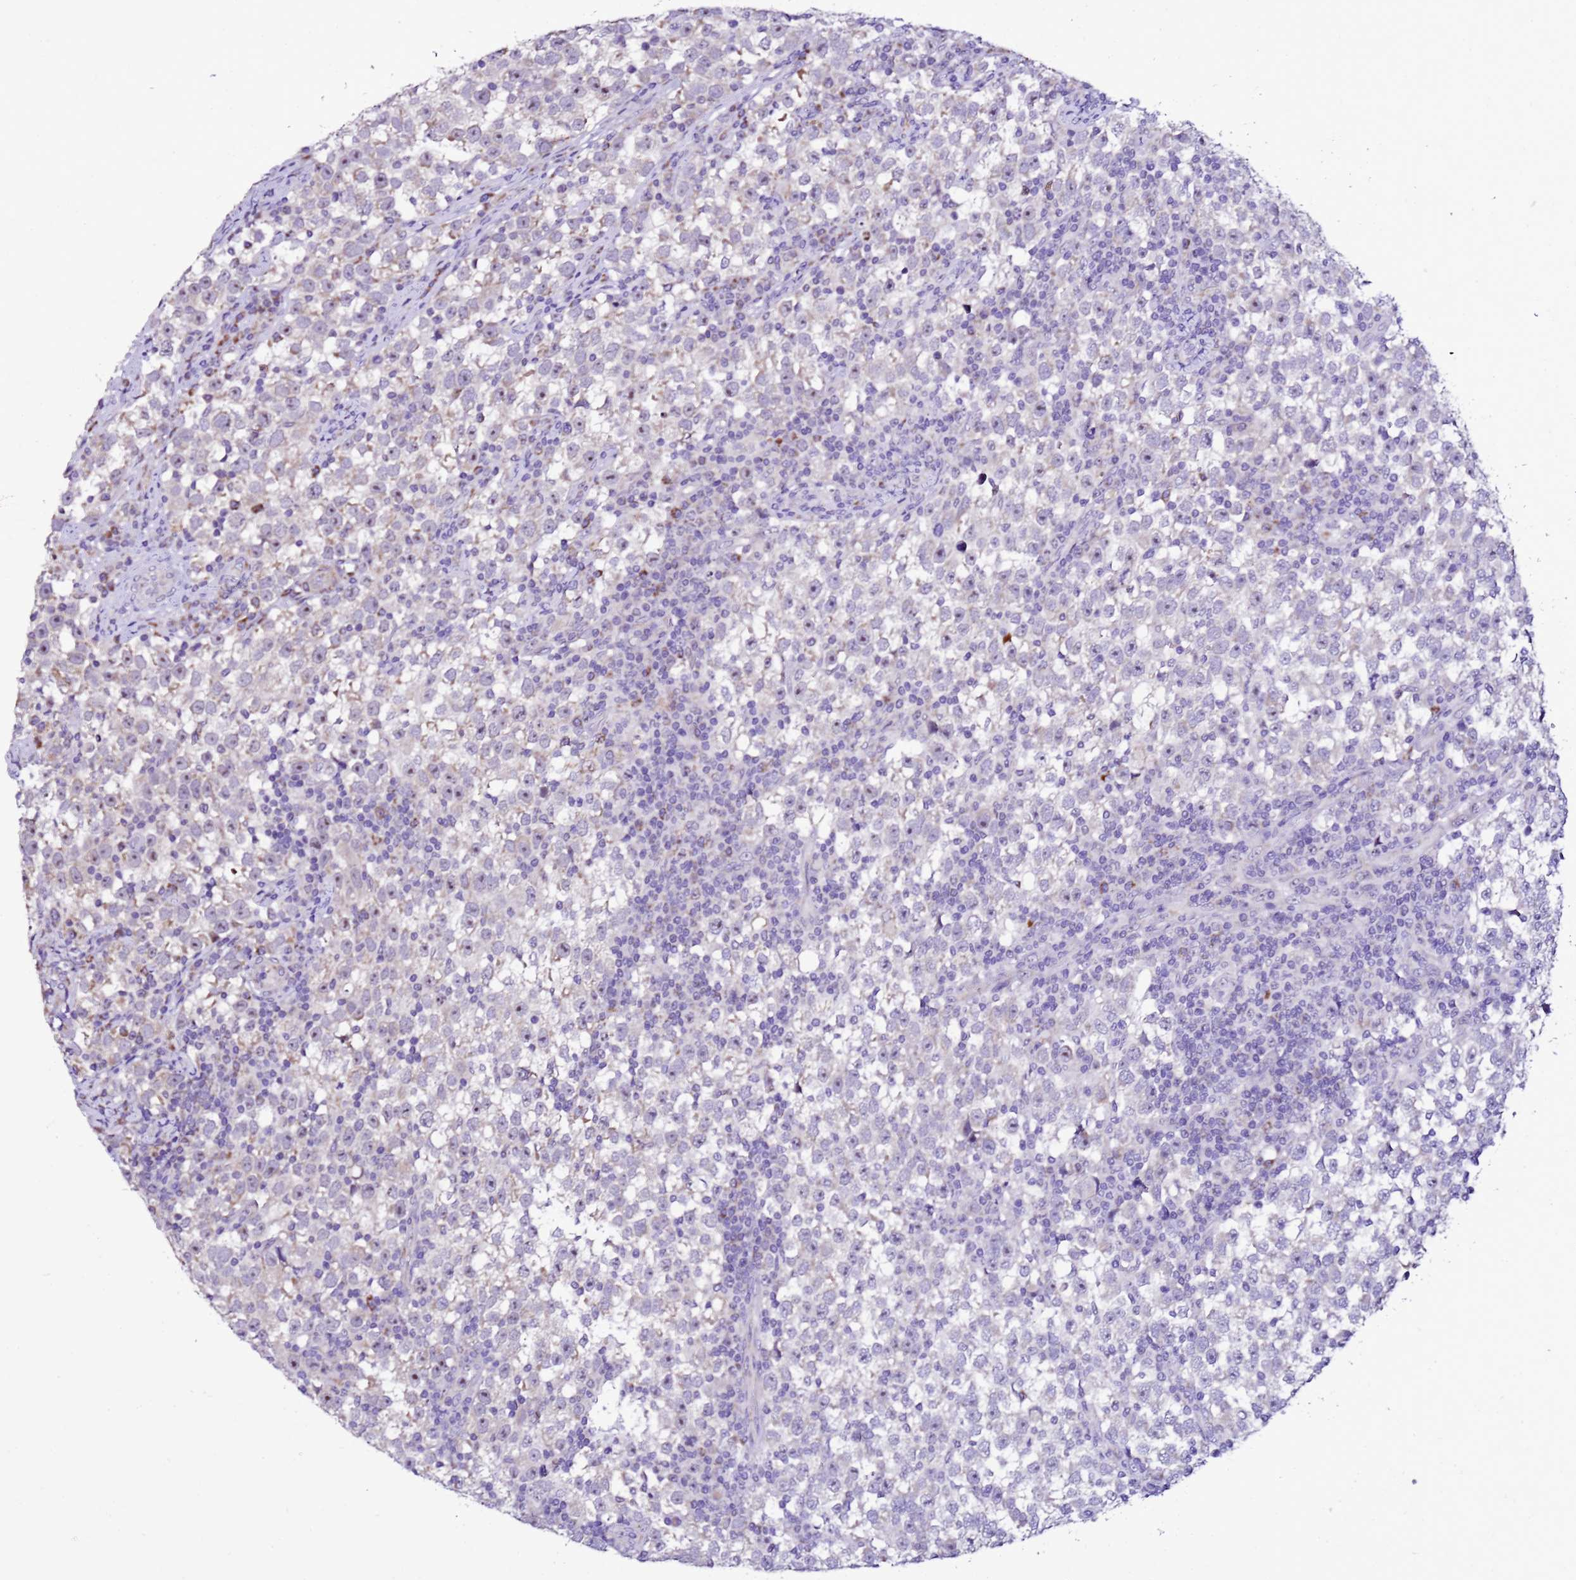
{"staining": {"intensity": "negative", "quantity": "none", "location": "none"}, "tissue": "testis cancer", "cell_type": "Tumor cells", "image_type": "cancer", "snomed": [{"axis": "morphology", "description": "Normal tissue, NOS"}, {"axis": "morphology", "description": "Seminoma, NOS"}, {"axis": "topography", "description": "Testis"}], "caption": "Immunohistochemistry (IHC) photomicrograph of neoplastic tissue: human seminoma (testis) stained with DAB (3,3'-diaminobenzidine) exhibits no significant protein staining in tumor cells.", "gene": "DPH6", "patient": {"sex": "male", "age": 43}}